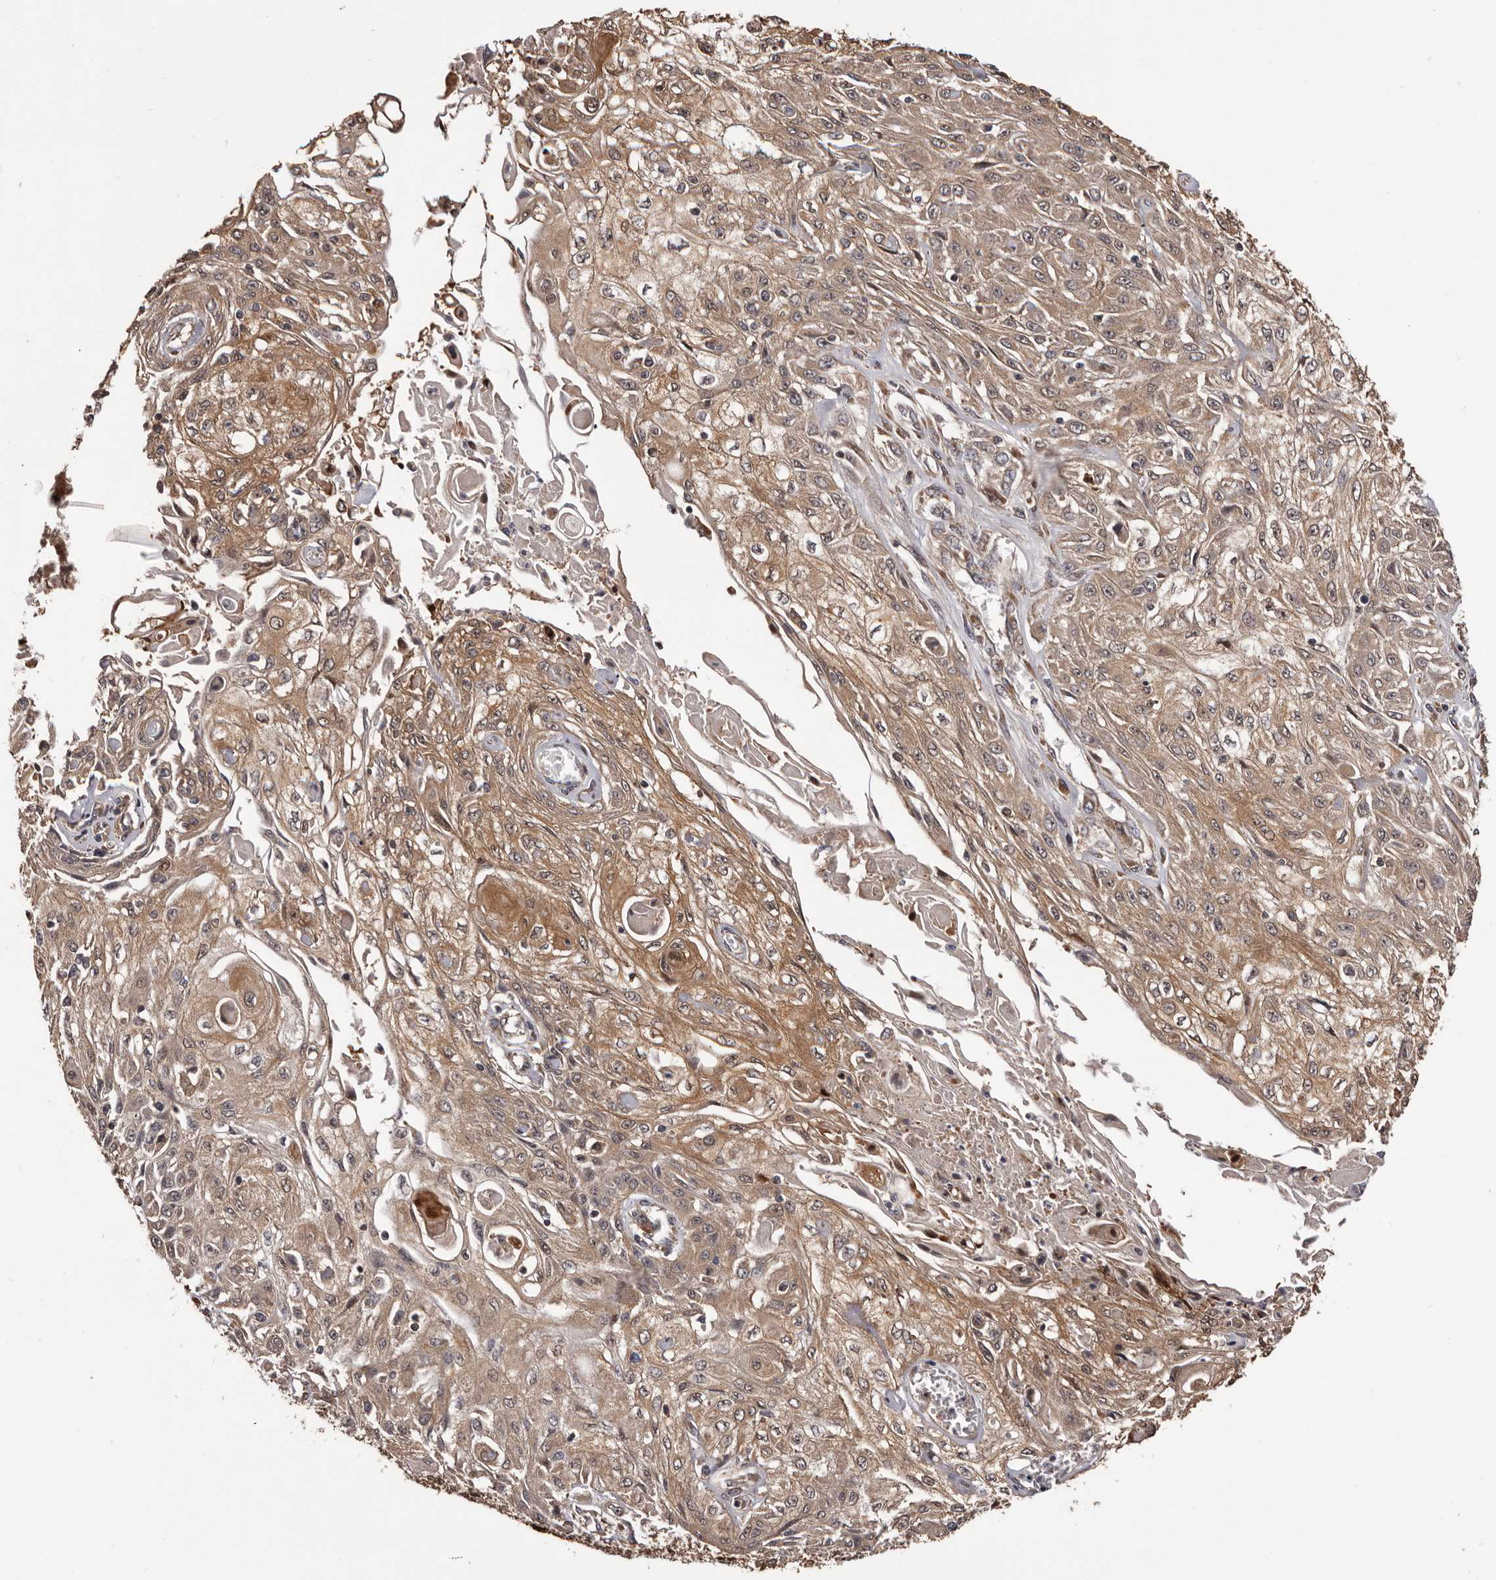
{"staining": {"intensity": "moderate", "quantity": ">75%", "location": "cytoplasmic/membranous"}, "tissue": "skin cancer", "cell_type": "Tumor cells", "image_type": "cancer", "snomed": [{"axis": "morphology", "description": "Squamous cell carcinoma, NOS"}, {"axis": "morphology", "description": "Squamous cell carcinoma, metastatic, NOS"}, {"axis": "topography", "description": "Skin"}, {"axis": "topography", "description": "Lymph node"}], "caption": "Immunohistochemical staining of metastatic squamous cell carcinoma (skin) demonstrates medium levels of moderate cytoplasmic/membranous protein positivity in approximately >75% of tumor cells. (brown staining indicates protein expression, while blue staining denotes nuclei).", "gene": "ADAMTS2", "patient": {"sex": "male", "age": 75}}